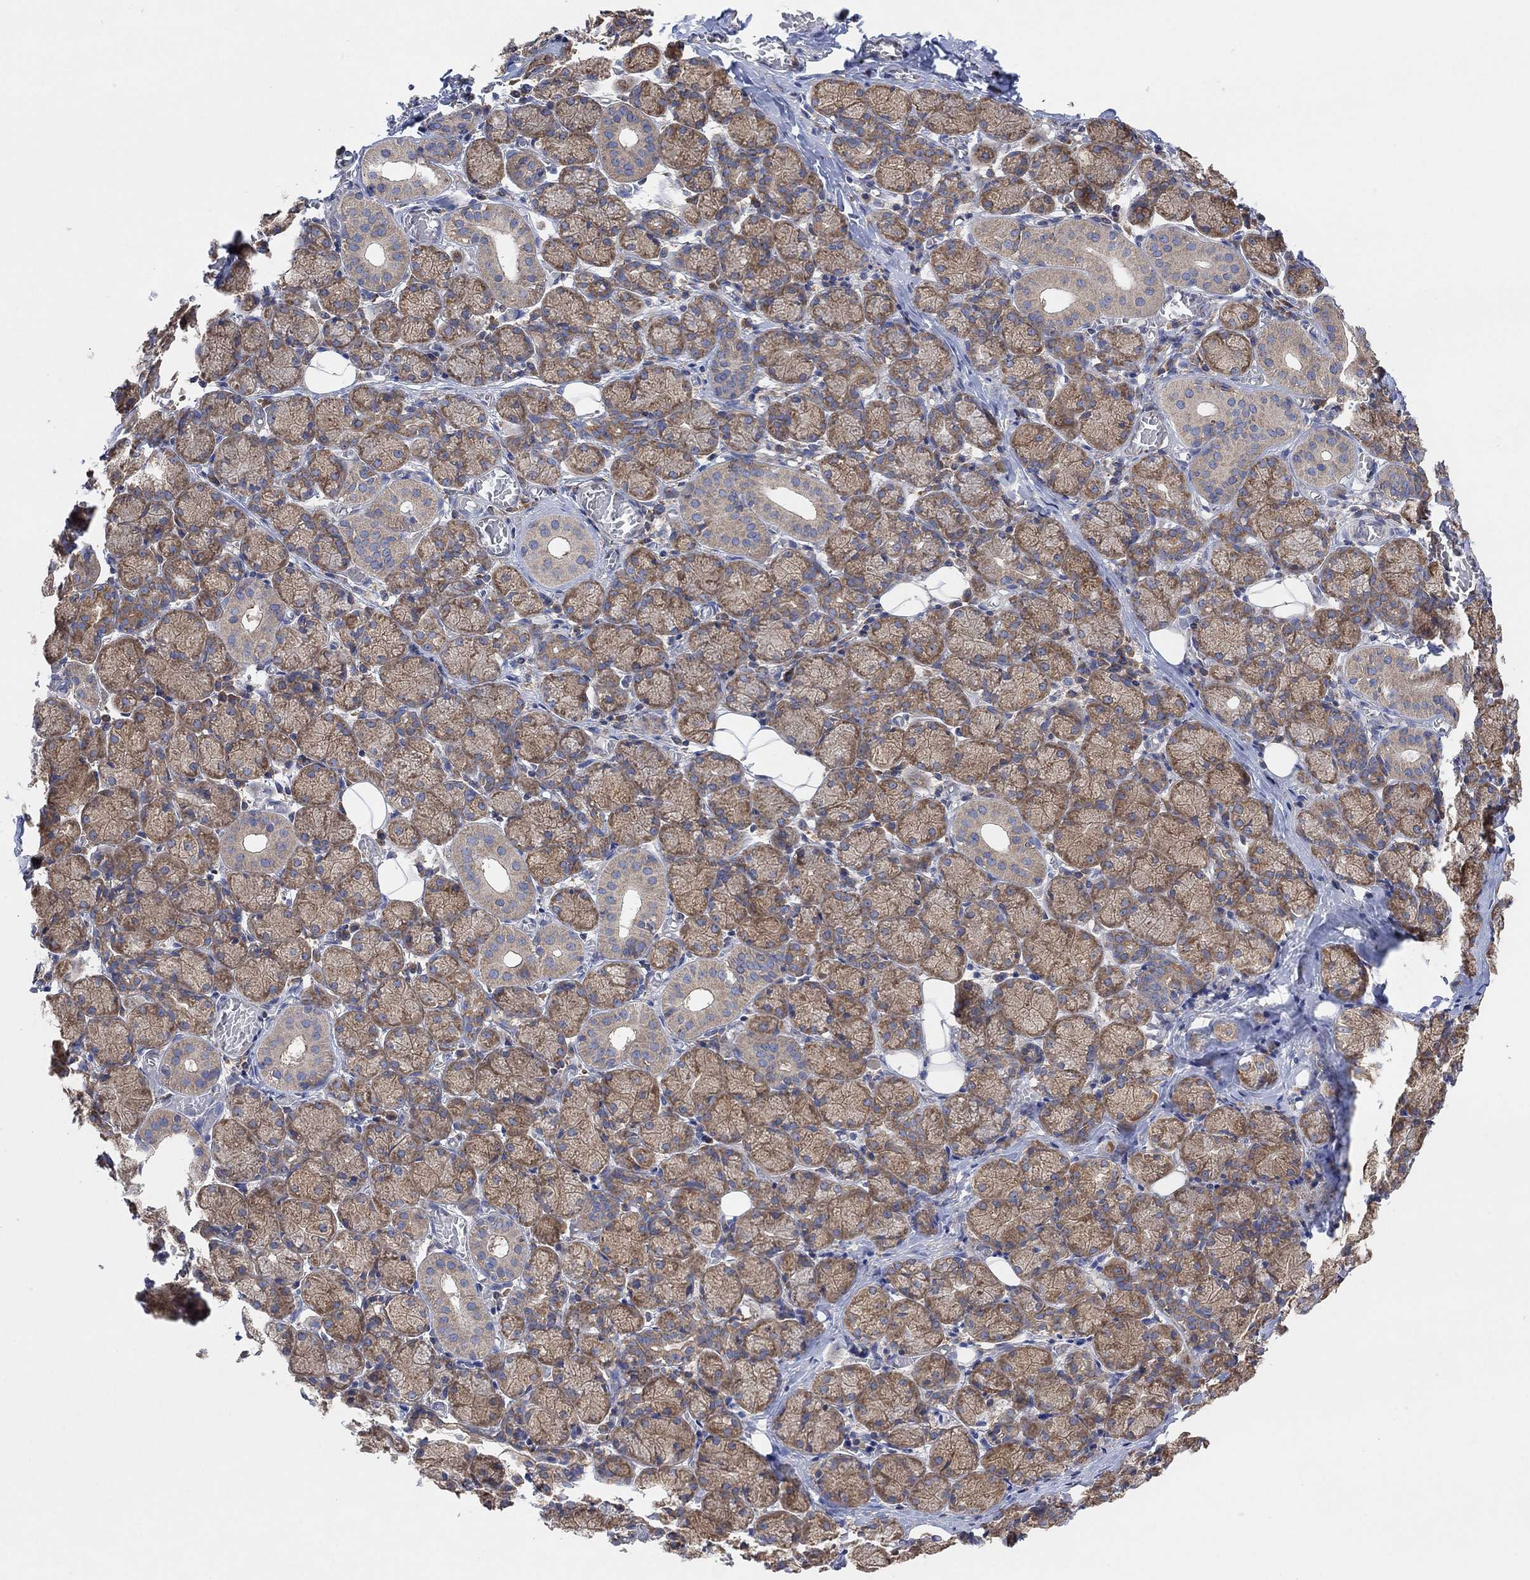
{"staining": {"intensity": "moderate", "quantity": ">75%", "location": "cytoplasmic/membranous"}, "tissue": "salivary gland", "cell_type": "Glandular cells", "image_type": "normal", "snomed": [{"axis": "morphology", "description": "Normal tissue, NOS"}, {"axis": "topography", "description": "Salivary gland"}, {"axis": "topography", "description": "Peripheral nerve tissue"}], "caption": "Salivary gland was stained to show a protein in brown. There is medium levels of moderate cytoplasmic/membranous expression in about >75% of glandular cells. Nuclei are stained in blue.", "gene": "BLOC1S3", "patient": {"sex": "female", "age": 24}}